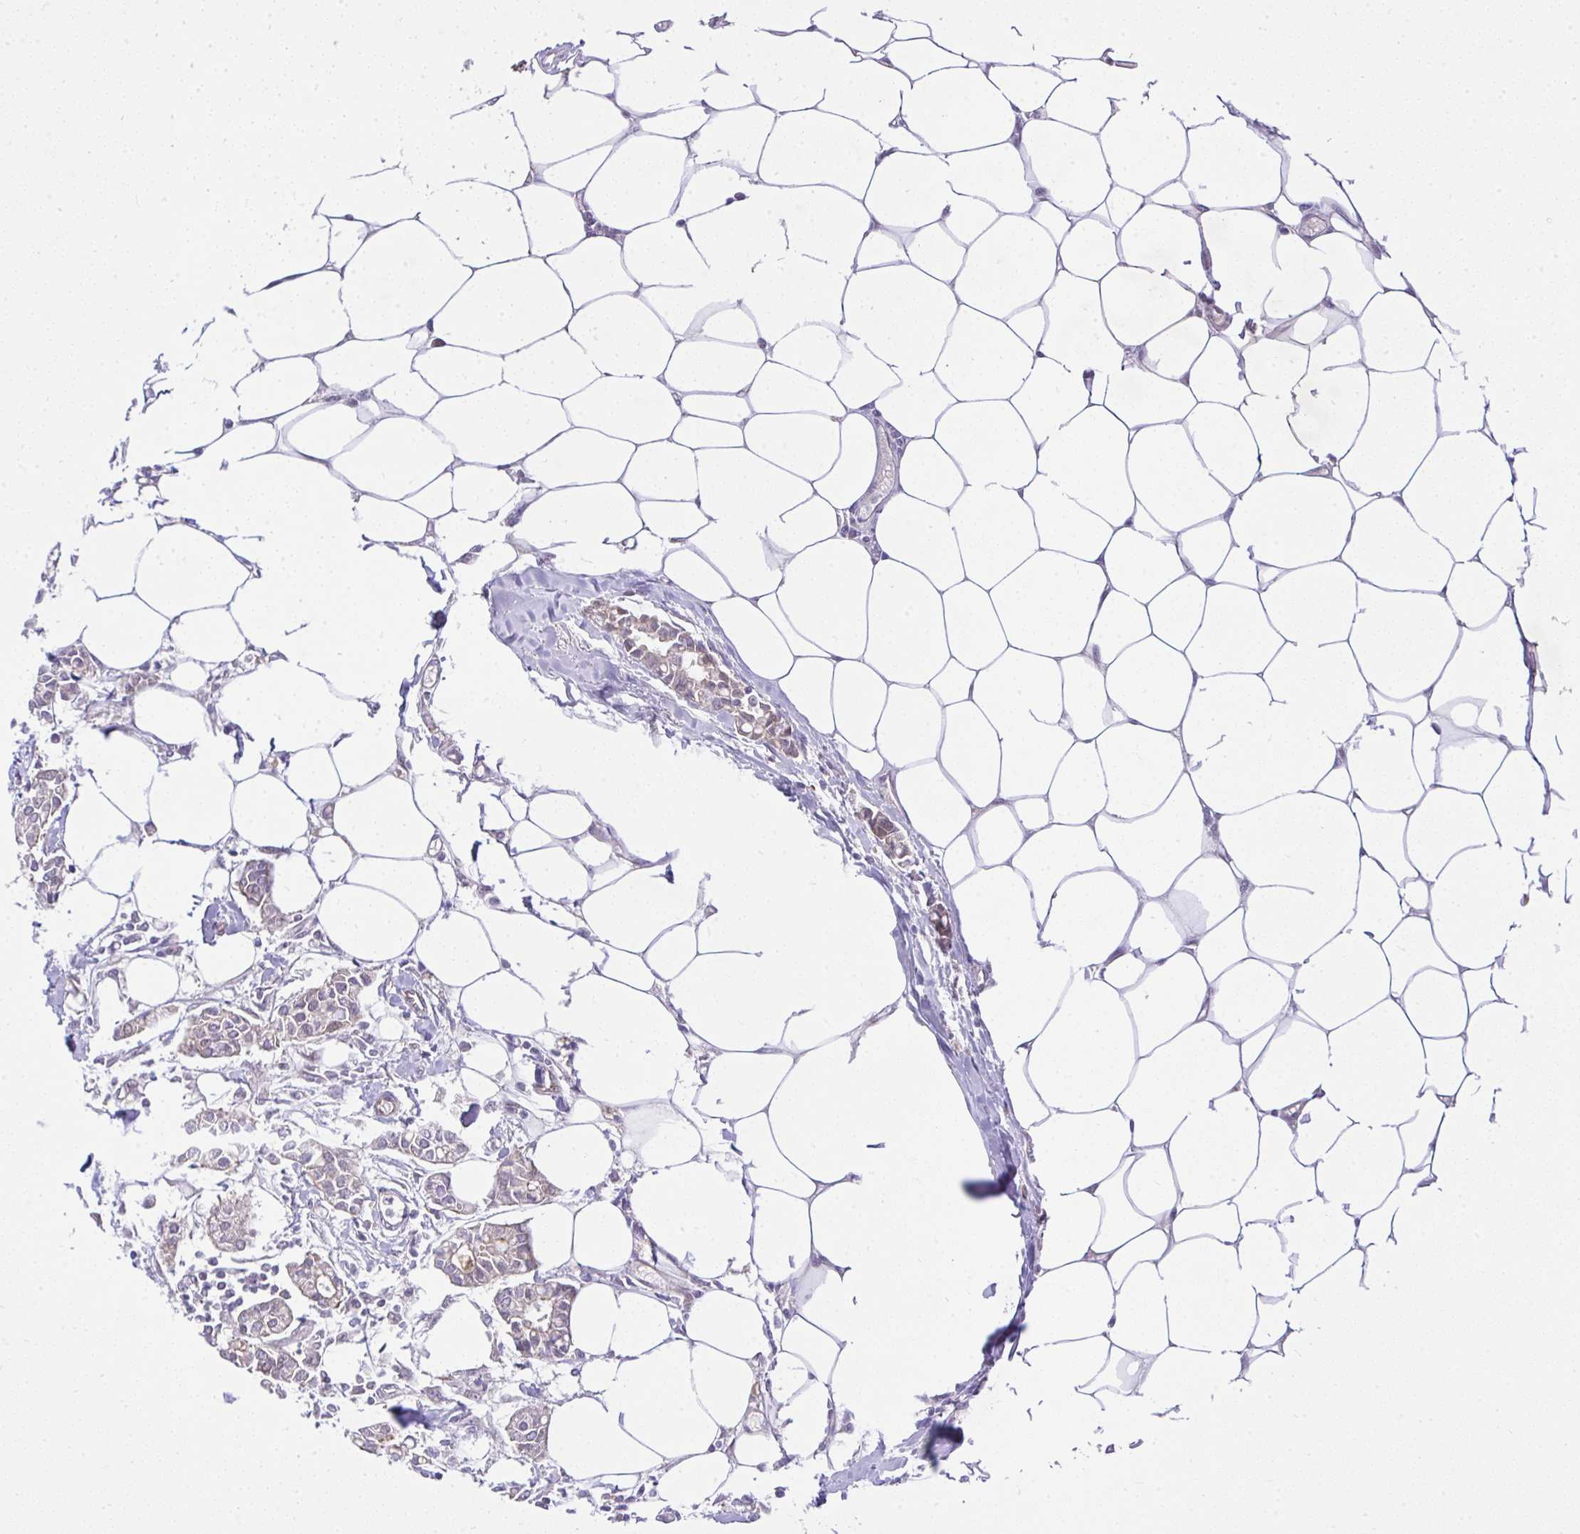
{"staining": {"intensity": "negative", "quantity": "none", "location": "none"}, "tissue": "breast cancer", "cell_type": "Tumor cells", "image_type": "cancer", "snomed": [{"axis": "morphology", "description": "Duct carcinoma"}, {"axis": "topography", "description": "Breast"}], "caption": "Breast intraductal carcinoma stained for a protein using immunohistochemistry (IHC) exhibits no positivity tumor cells.", "gene": "CHIA", "patient": {"sex": "female", "age": 84}}